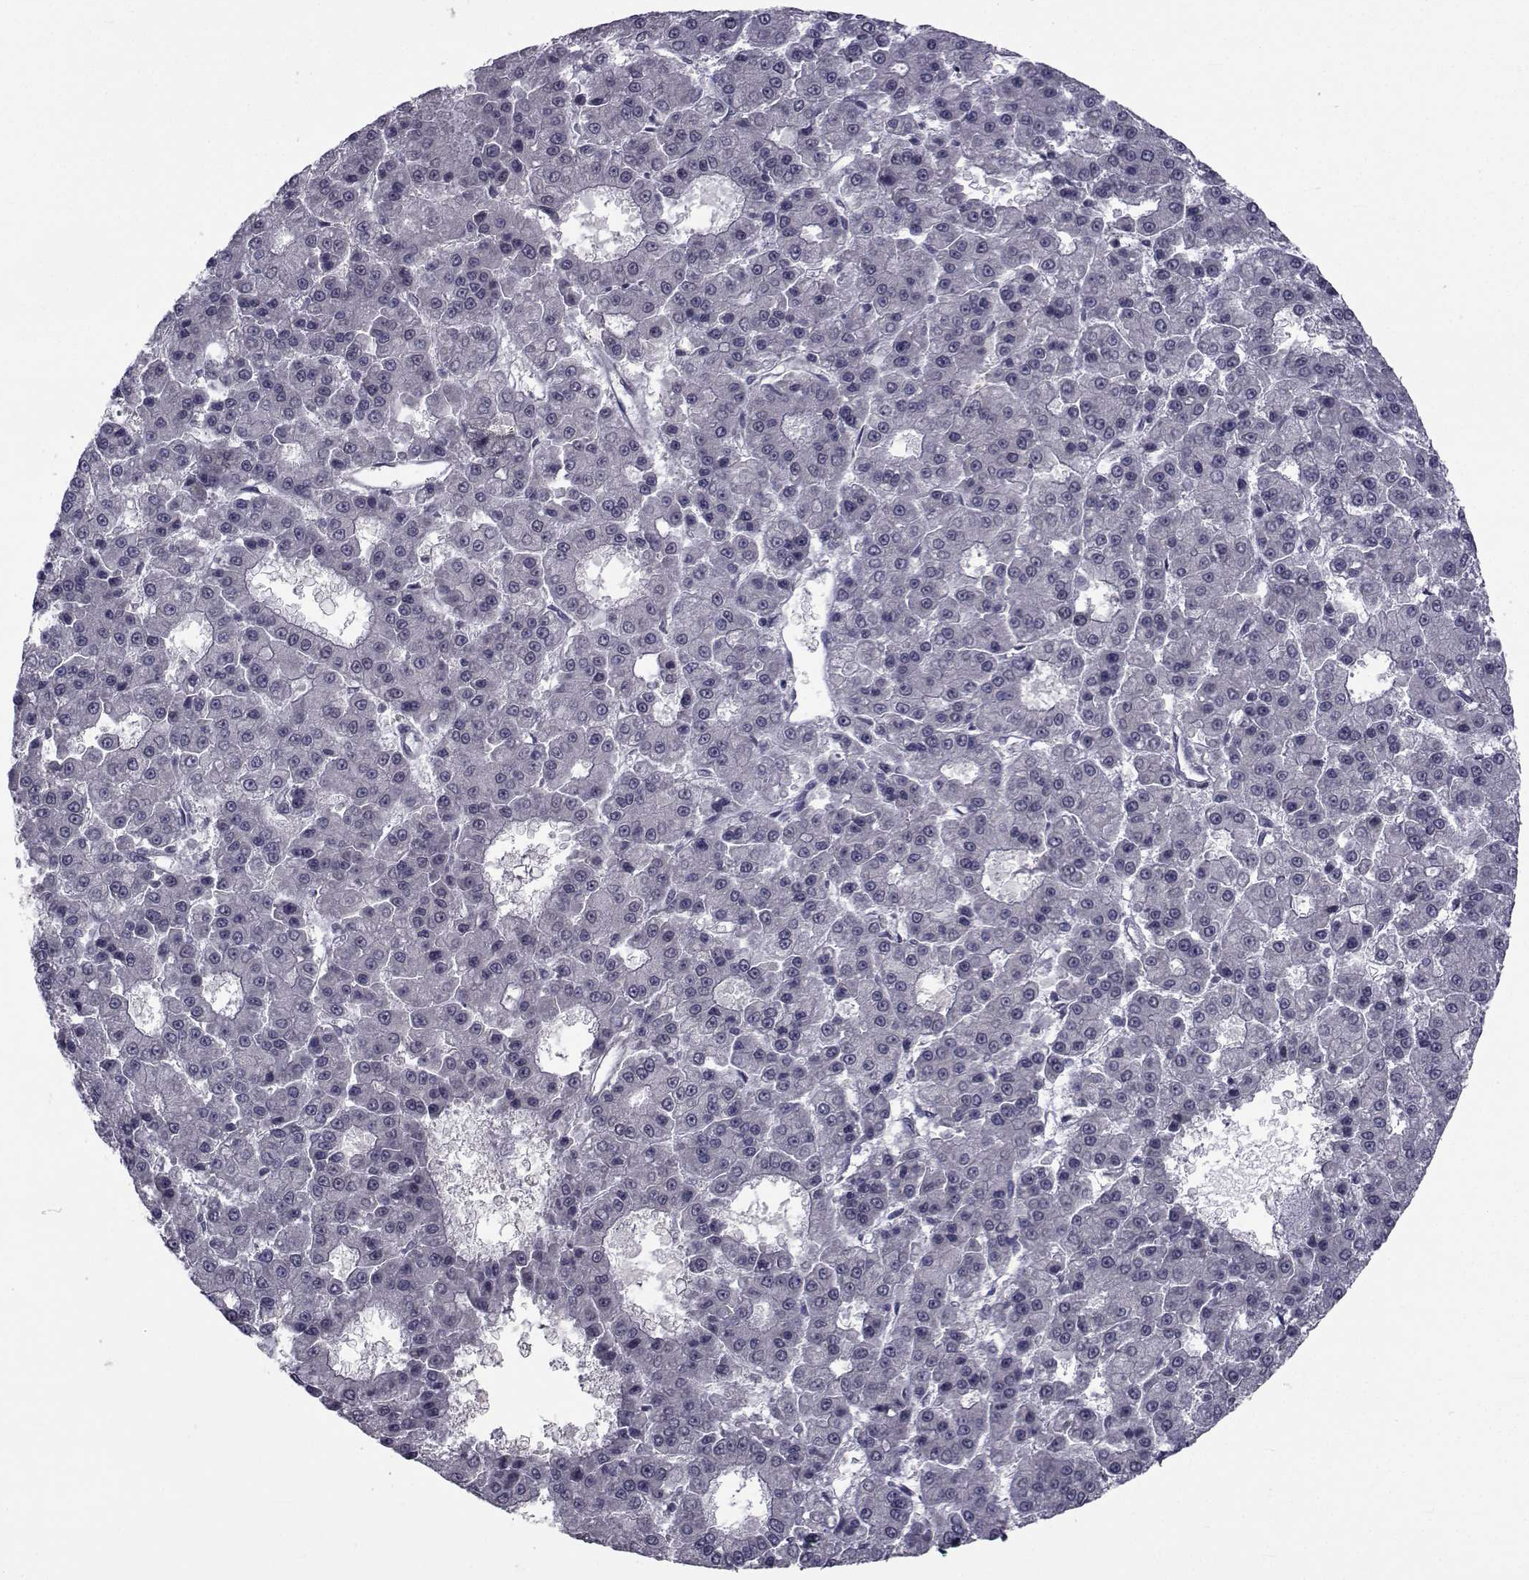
{"staining": {"intensity": "negative", "quantity": "none", "location": "none"}, "tissue": "liver cancer", "cell_type": "Tumor cells", "image_type": "cancer", "snomed": [{"axis": "morphology", "description": "Carcinoma, Hepatocellular, NOS"}, {"axis": "topography", "description": "Liver"}], "caption": "DAB immunohistochemical staining of liver cancer demonstrates no significant staining in tumor cells.", "gene": "CFAP74", "patient": {"sex": "male", "age": 70}}